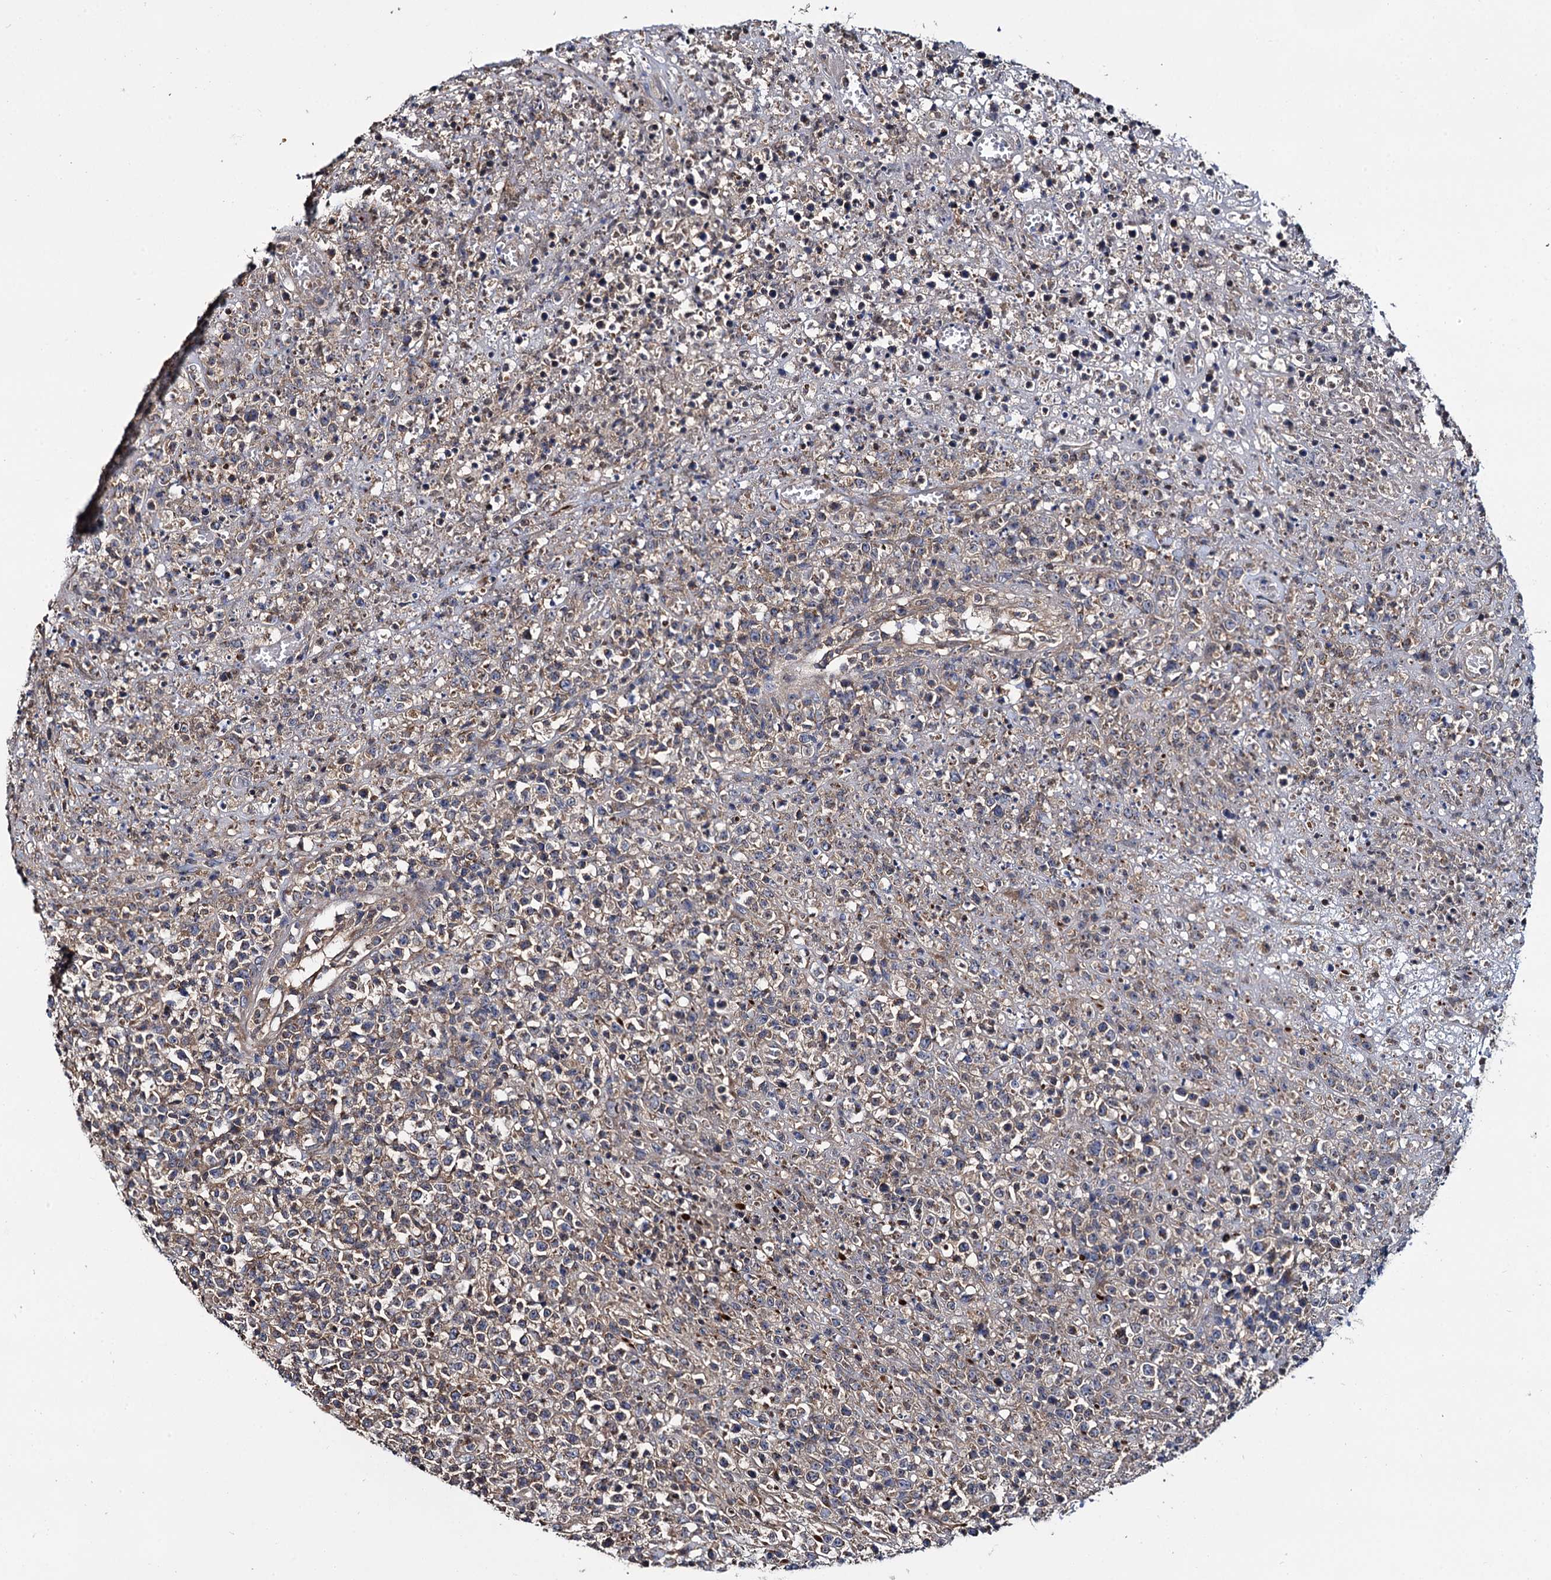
{"staining": {"intensity": "weak", "quantity": ">75%", "location": "cytoplasmic/membranous"}, "tissue": "lymphoma", "cell_type": "Tumor cells", "image_type": "cancer", "snomed": [{"axis": "morphology", "description": "Malignant lymphoma, non-Hodgkin's type, High grade"}, {"axis": "topography", "description": "Colon"}], "caption": "A brown stain shows weak cytoplasmic/membranous staining of a protein in human malignant lymphoma, non-Hodgkin's type (high-grade) tumor cells. The protein of interest is shown in brown color, while the nuclei are stained blue.", "gene": "CEP192", "patient": {"sex": "female", "age": 53}}